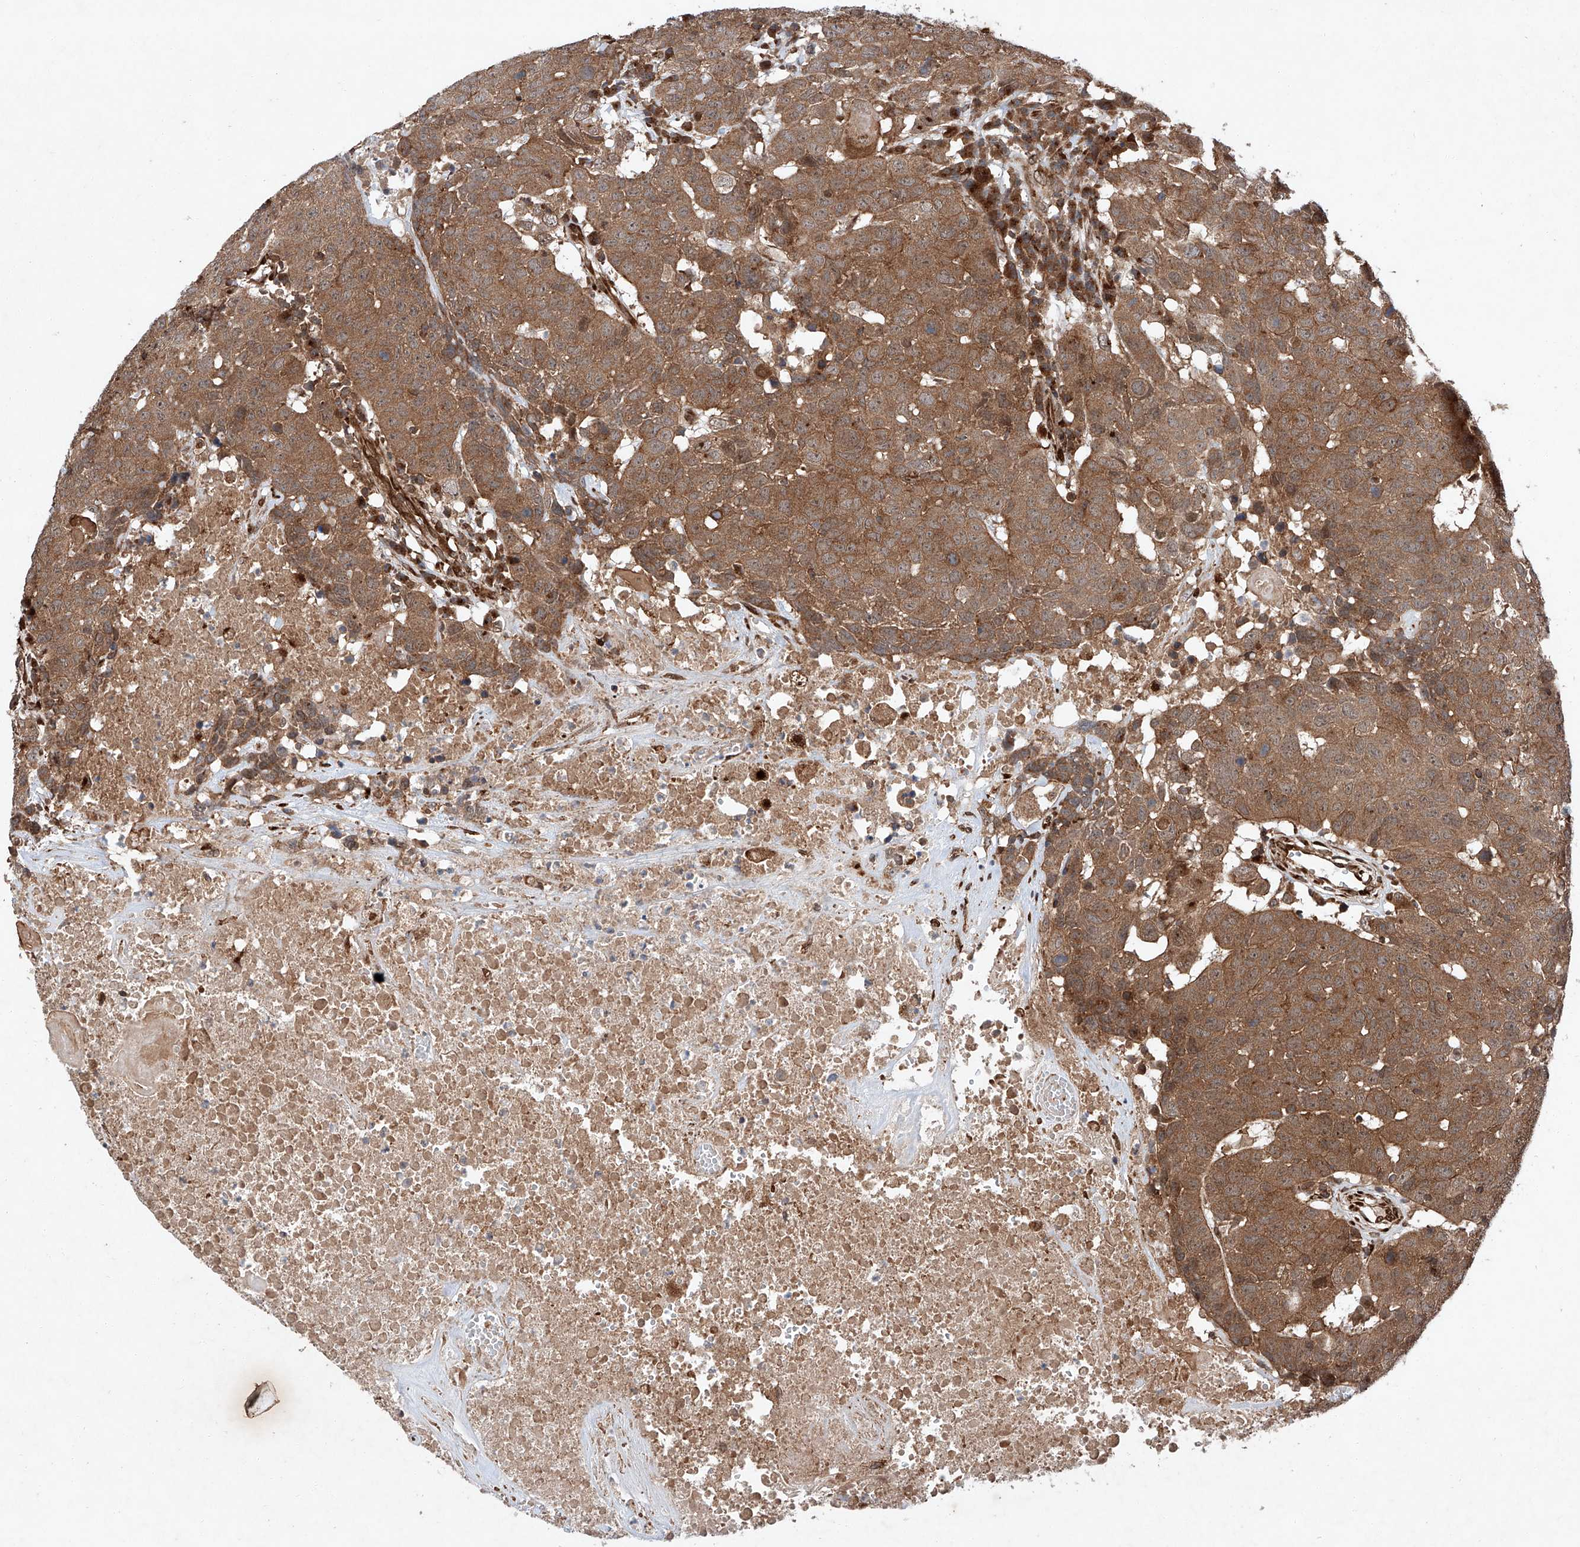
{"staining": {"intensity": "moderate", "quantity": ">75%", "location": "cytoplasmic/membranous"}, "tissue": "head and neck cancer", "cell_type": "Tumor cells", "image_type": "cancer", "snomed": [{"axis": "morphology", "description": "Squamous cell carcinoma, NOS"}, {"axis": "topography", "description": "Head-Neck"}], "caption": "This is an image of immunohistochemistry staining of squamous cell carcinoma (head and neck), which shows moderate expression in the cytoplasmic/membranous of tumor cells.", "gene": "ZFP28", "patient": {"sex": "male", "age": 66}}